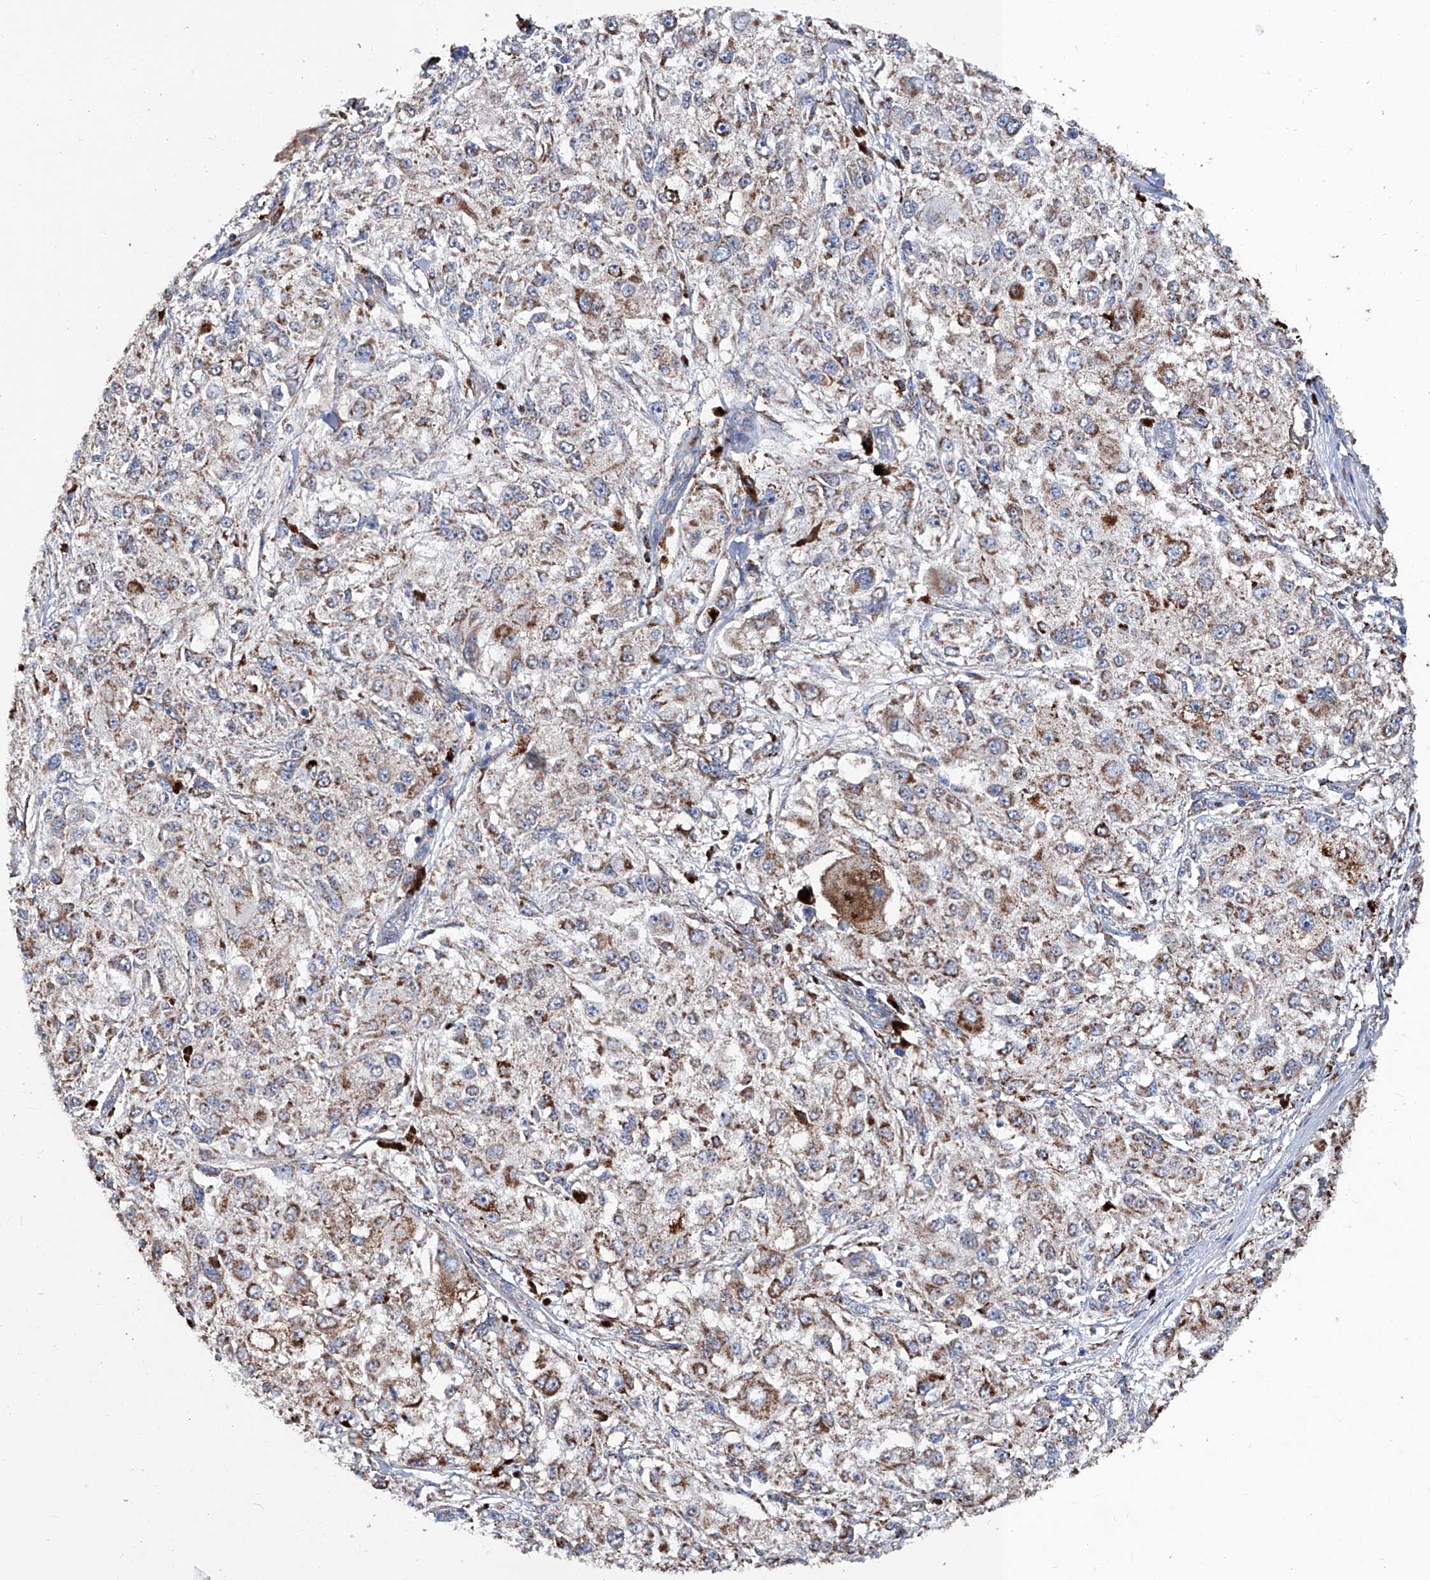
{"staining": {"intensity": "moderate", "quantity": ">75%", "location": "cytoplasmic/membranous"}, "tissue": "melanoma", "cell_type": "Tumor cells", "image_type": "cancer", "snomed": [{"axis": "morphology", "description": "Necrosis, NOS"}, {"axis": "morphology", "description": "Malignant melanoma, NOS"}, {"axis": "topography", "description": "Skin"}], "caption": "DAB immunohistochemical staining of human malignant melanoma displays moderate cytoplasmic/membranous protein positivity in about >75% of tumor cells. (DAB (3,3'-diaminobenzidine) IHC, brown staining for protein, blue staining for nuclei).", "gene": "NHS", "patient": {"sex": "female", "age": 87}}